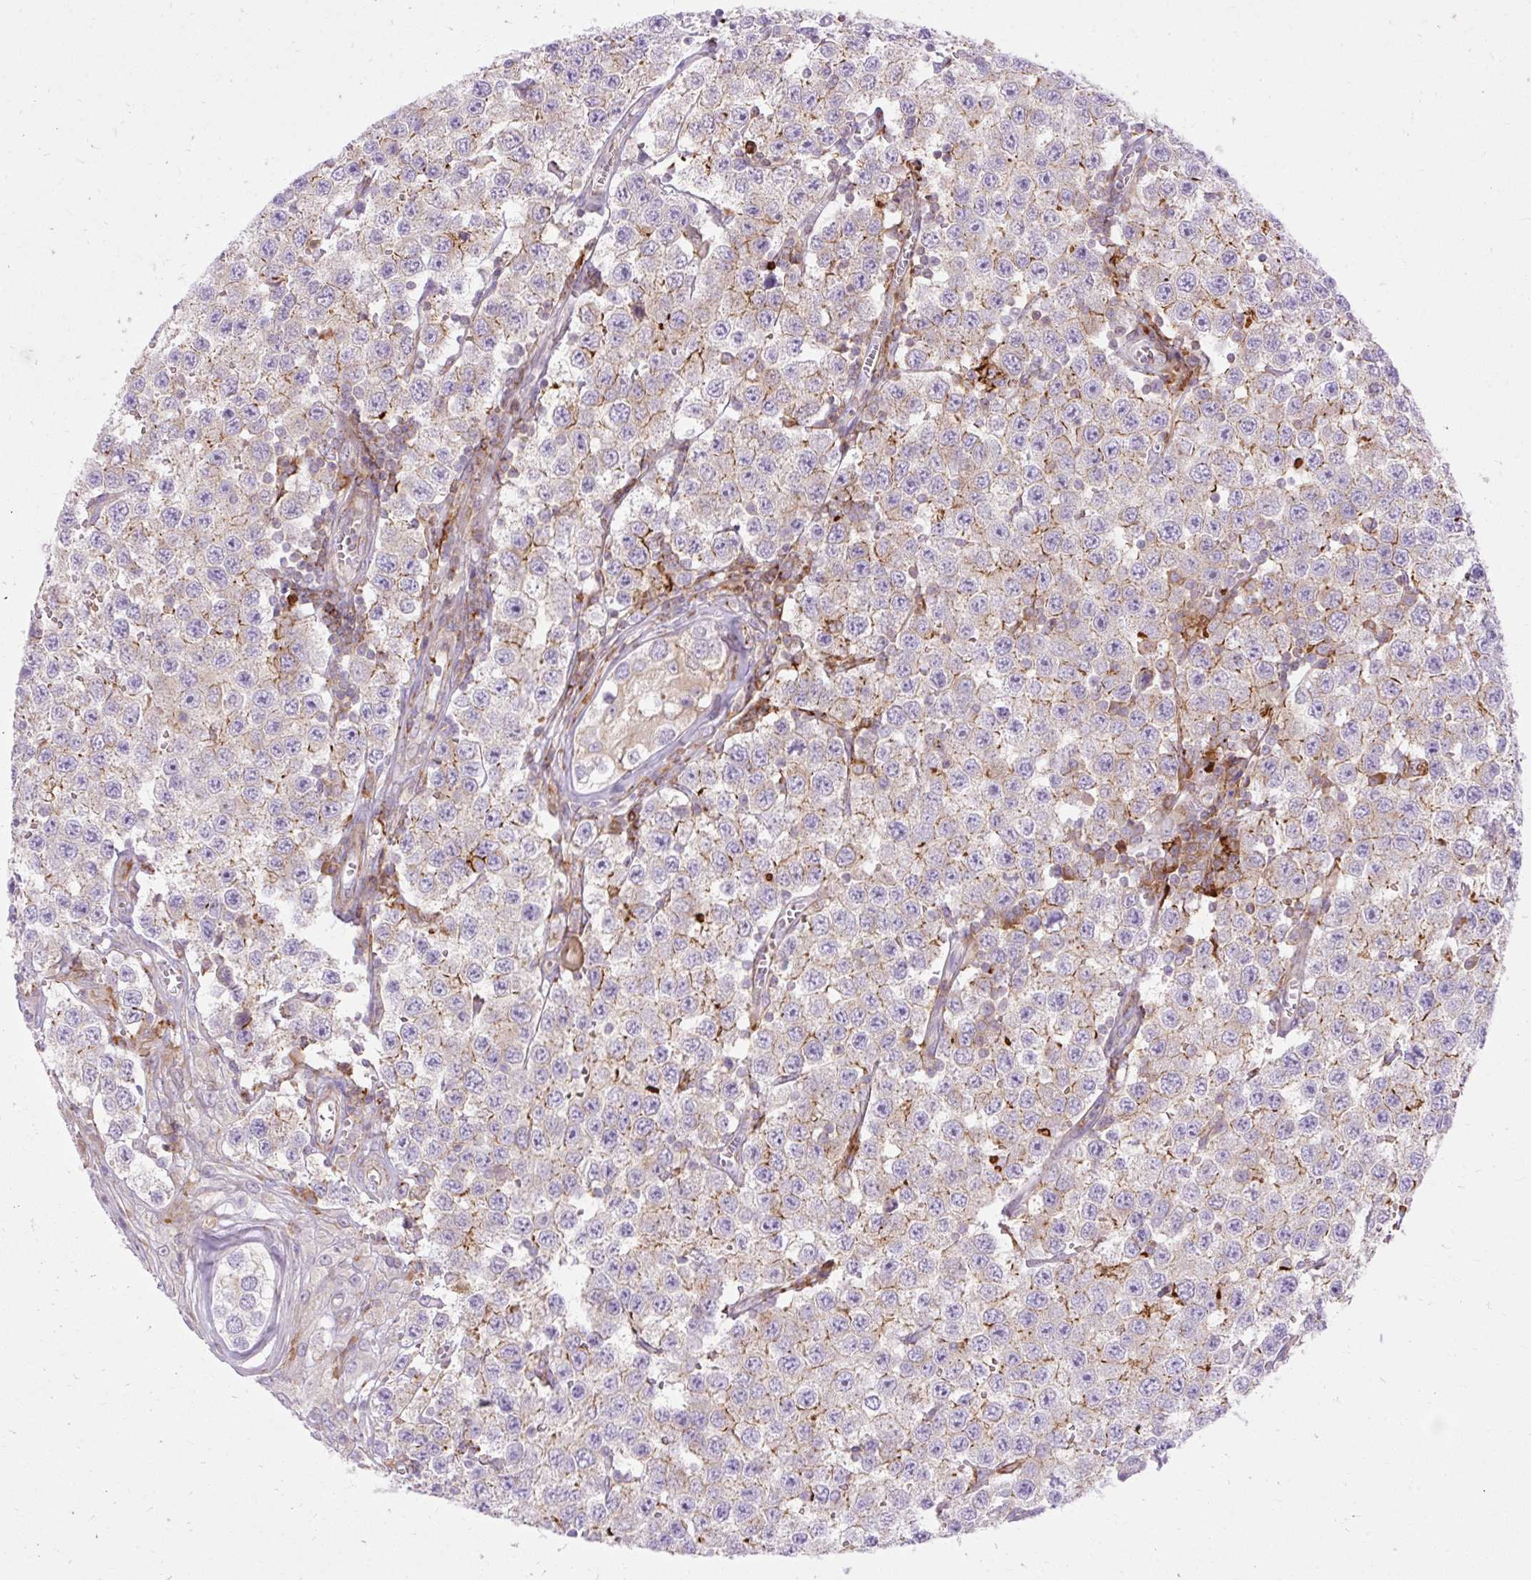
{"staining": {"intensity": "moderate", "quantity": "<25%", "location": "cytoplasmic/membranous"}, "tissue": "testis cancer", "cell_type": "Tumor cells", "image_type": "cancer", "snomed": [{"axis": "morphology", "description": "Seminoma, NOS"}, {"axis": "topography", "description": "Testis"}], "caption": "The micrograph displays immunohistochemical staining of testis cancer (seminoma). There is moderate cytoplasmic/membranous positivity is seen in about <25% of tumor cells.", "gene": "CORO7-PAM16", "patient": {"sex": "male", "age": 34}}